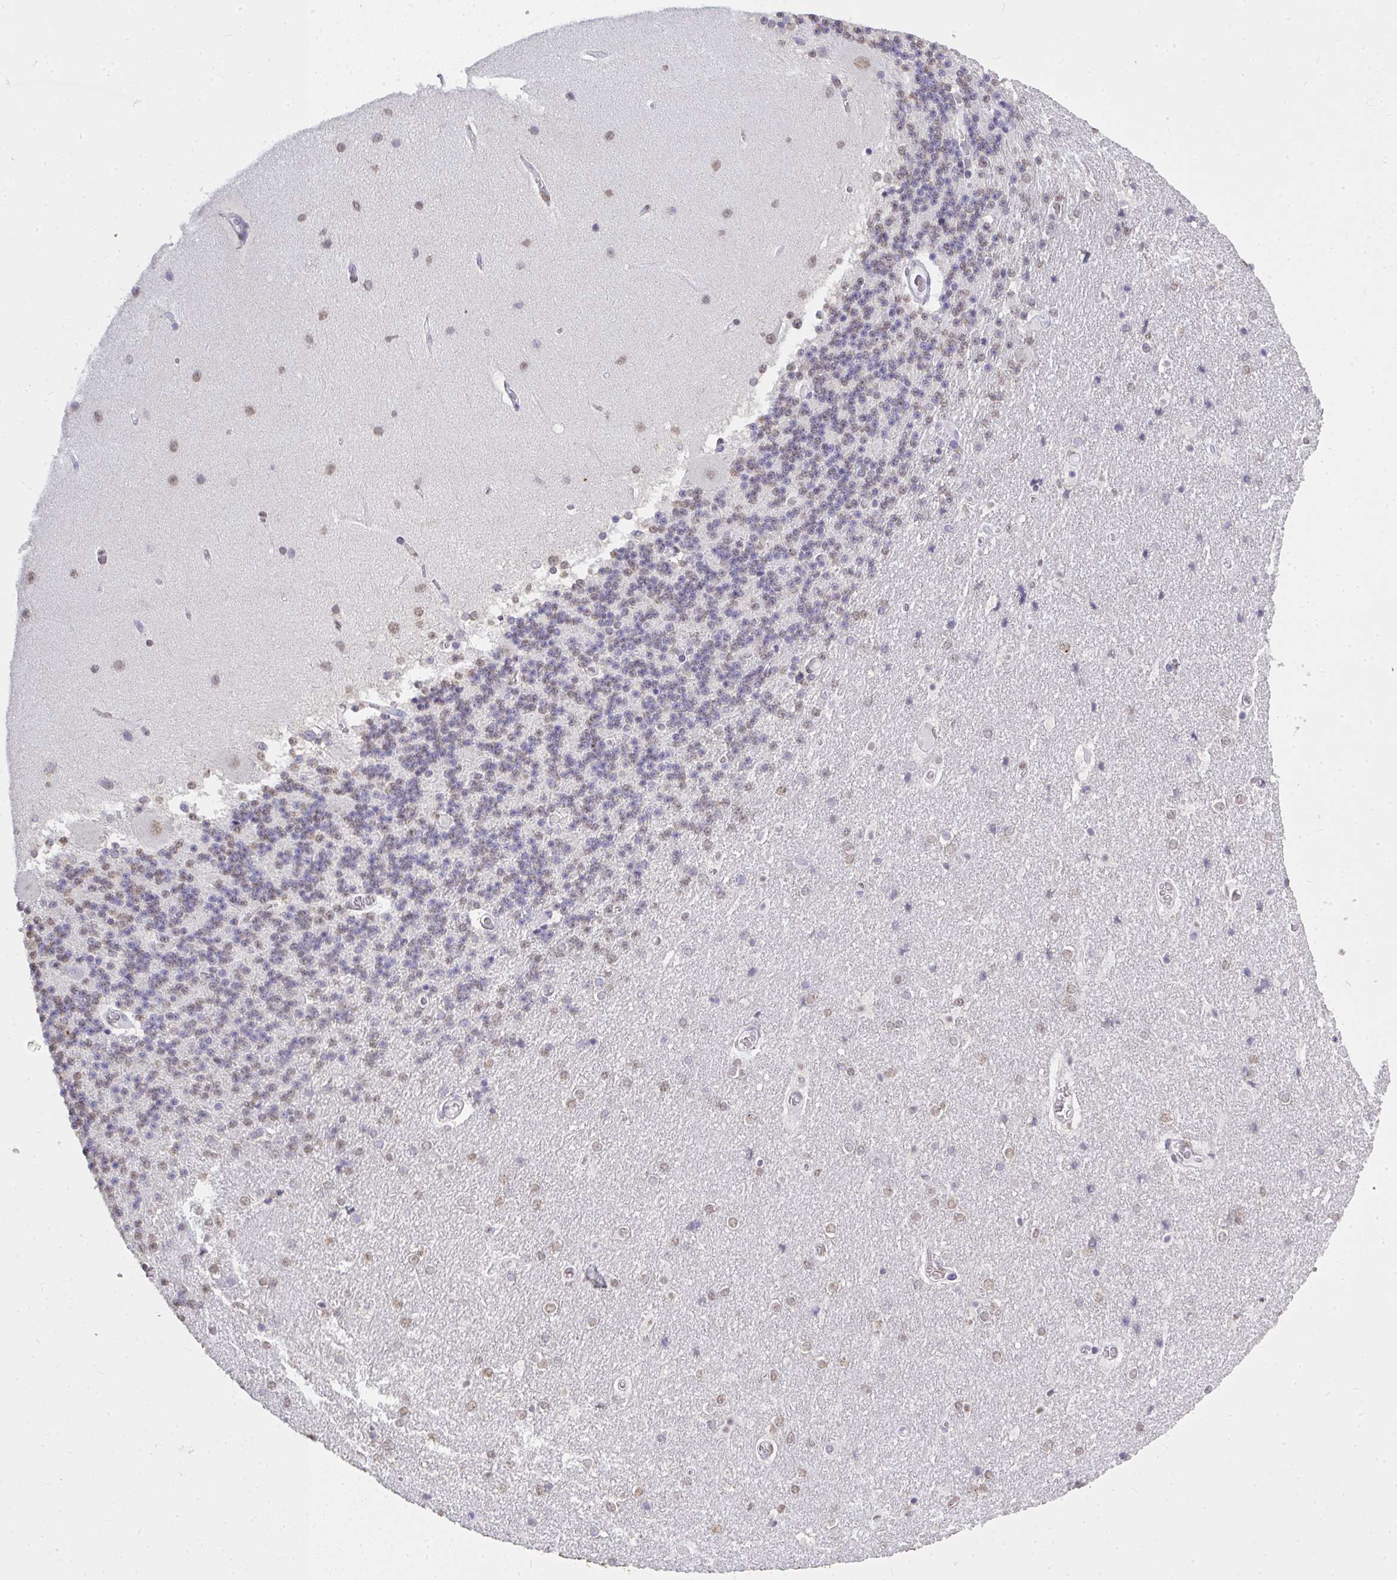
{"staining": {"intensity": "weak", "quantity": "25%-75%", "location": "nuclear"}, "tissue": "cerebellum", "cell_type": "Cells in granular layer", "image_type": "normal", "snomed": [{"axis": "morphology", "description": "Normal tissue, NOS"}, {"axis": "topography", "description": "Cerebellum"}], "caption": "Cerebellum stained with DAB (3,3'-diaminobenzidine) immunohistochemistry exhibits low levels of weak nuclear expression in approximately 25%-75% of cells in granular layer. (DAB IHC, brown staining for protein, blue staining for nuclei).", "gene": "SEMA6B", "patient": {"sex": "female", "age": 54}}